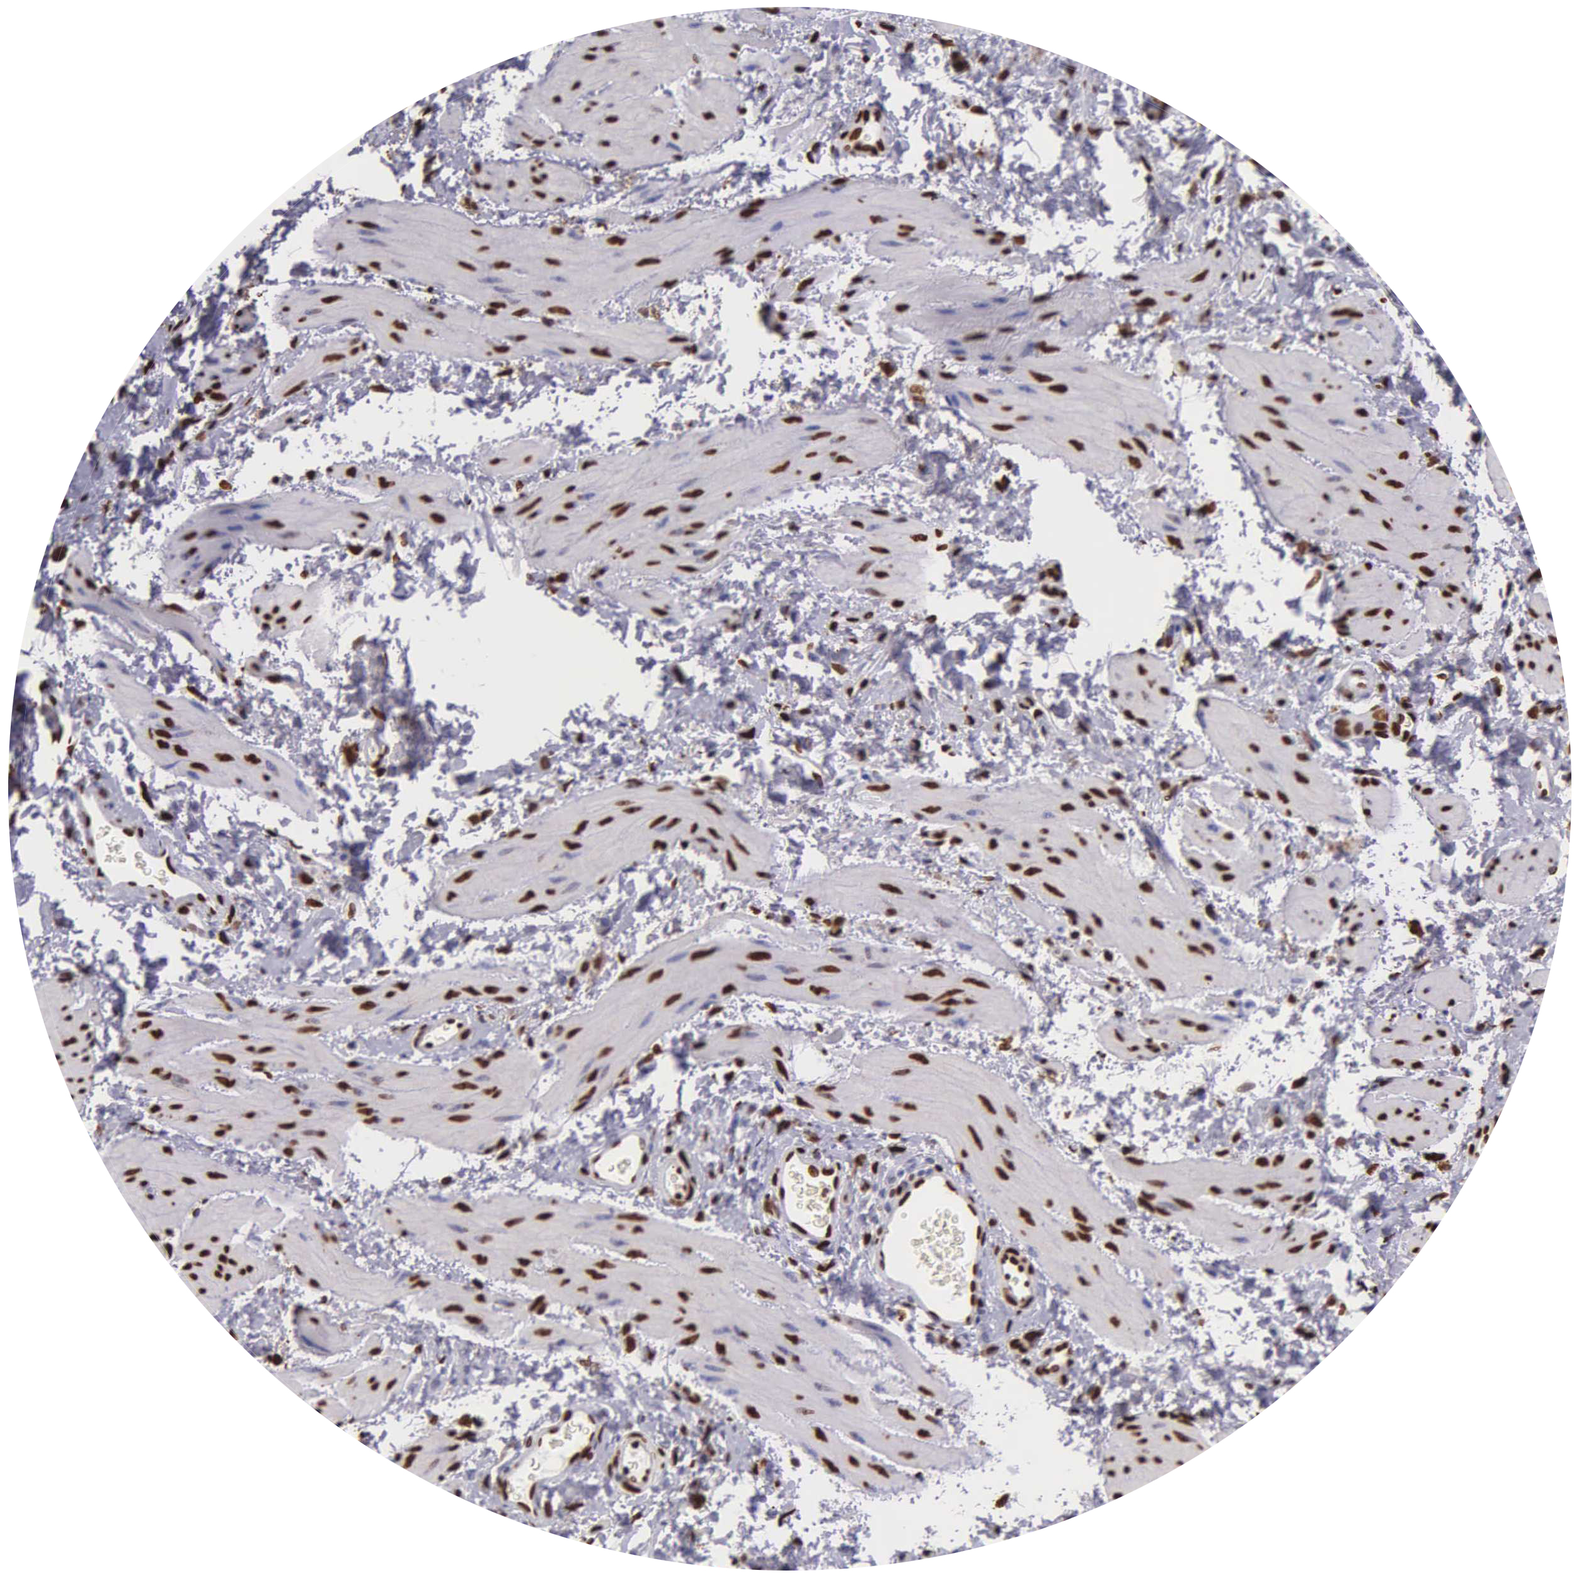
{"staining": {"intensity": "strong", "quantity": ">75%", "location": "nuclear"}, "tissue": "esophagus", "cell_type": "Squamous epithelial cells", "image_type": "normal", "snomed": [{"axis": "morphology", "description": "Normal tissue, NOS"}, {"axis": "topography", "description": "Esophagus"}], "caption": "A histopathology image showing strong nuclear expression in approximately >75% of squamous epithelial cells in normal esophagus, as visualized by brown immunohistochemical staining.", "gene": "H1", "patient": {"sex": "female", "age": 61}}